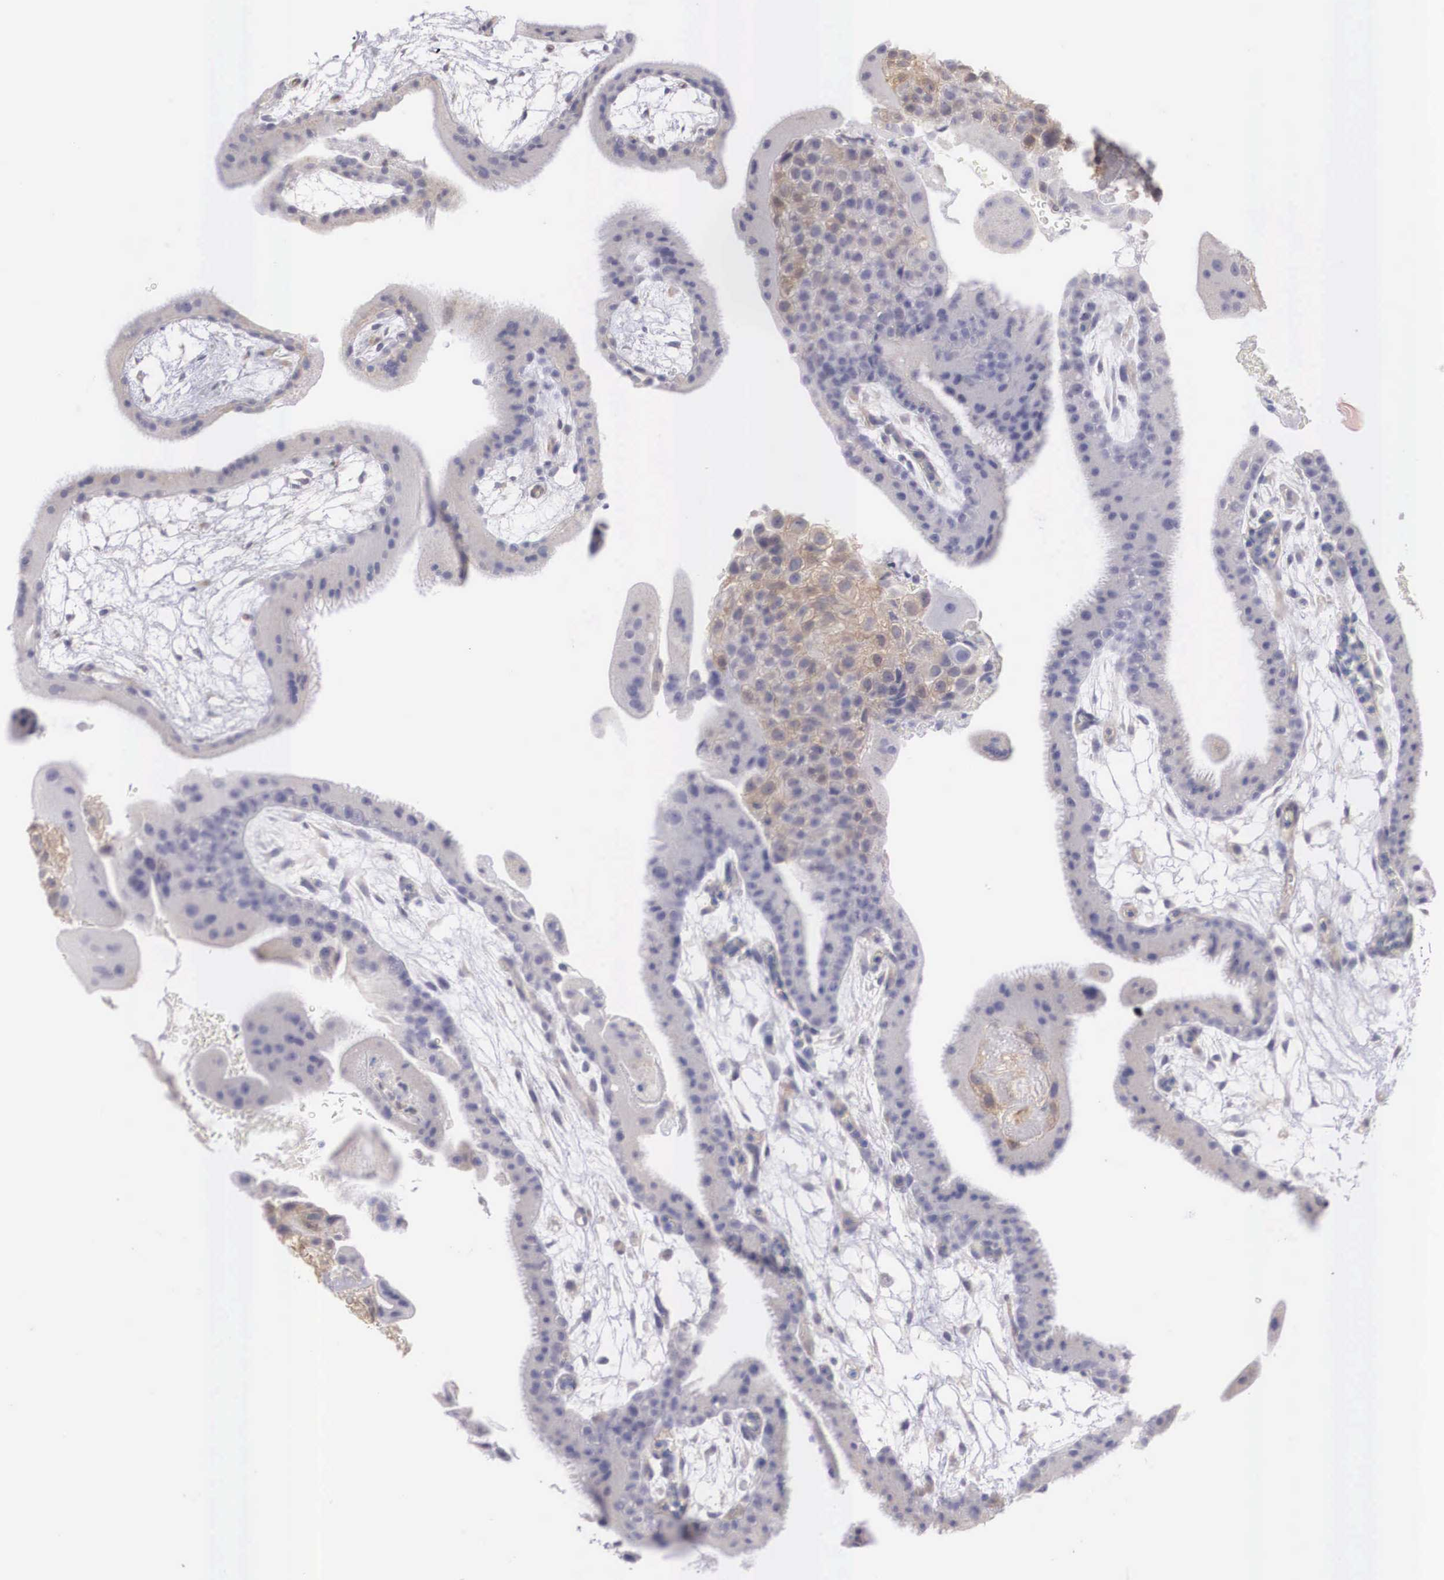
{"staining": {"intensity": "negative", "quantity": "none", "location": "none"}, "tissue": "placenta", "cell_type": "Decidual cells", "image_type": "normal", "snomed": [{"axis": "morphology", "description": "Normal tissue, NOS"}, {"axis": "topography", "description": "Placenta"}], "caption": "There is no significant staining in decidual cells of placenta. (DAB immunohistochemistry (IHC) with hematoxylin counter stain).", "gene": "REPS2", "patient": {"sex": "female", "age": 19}}